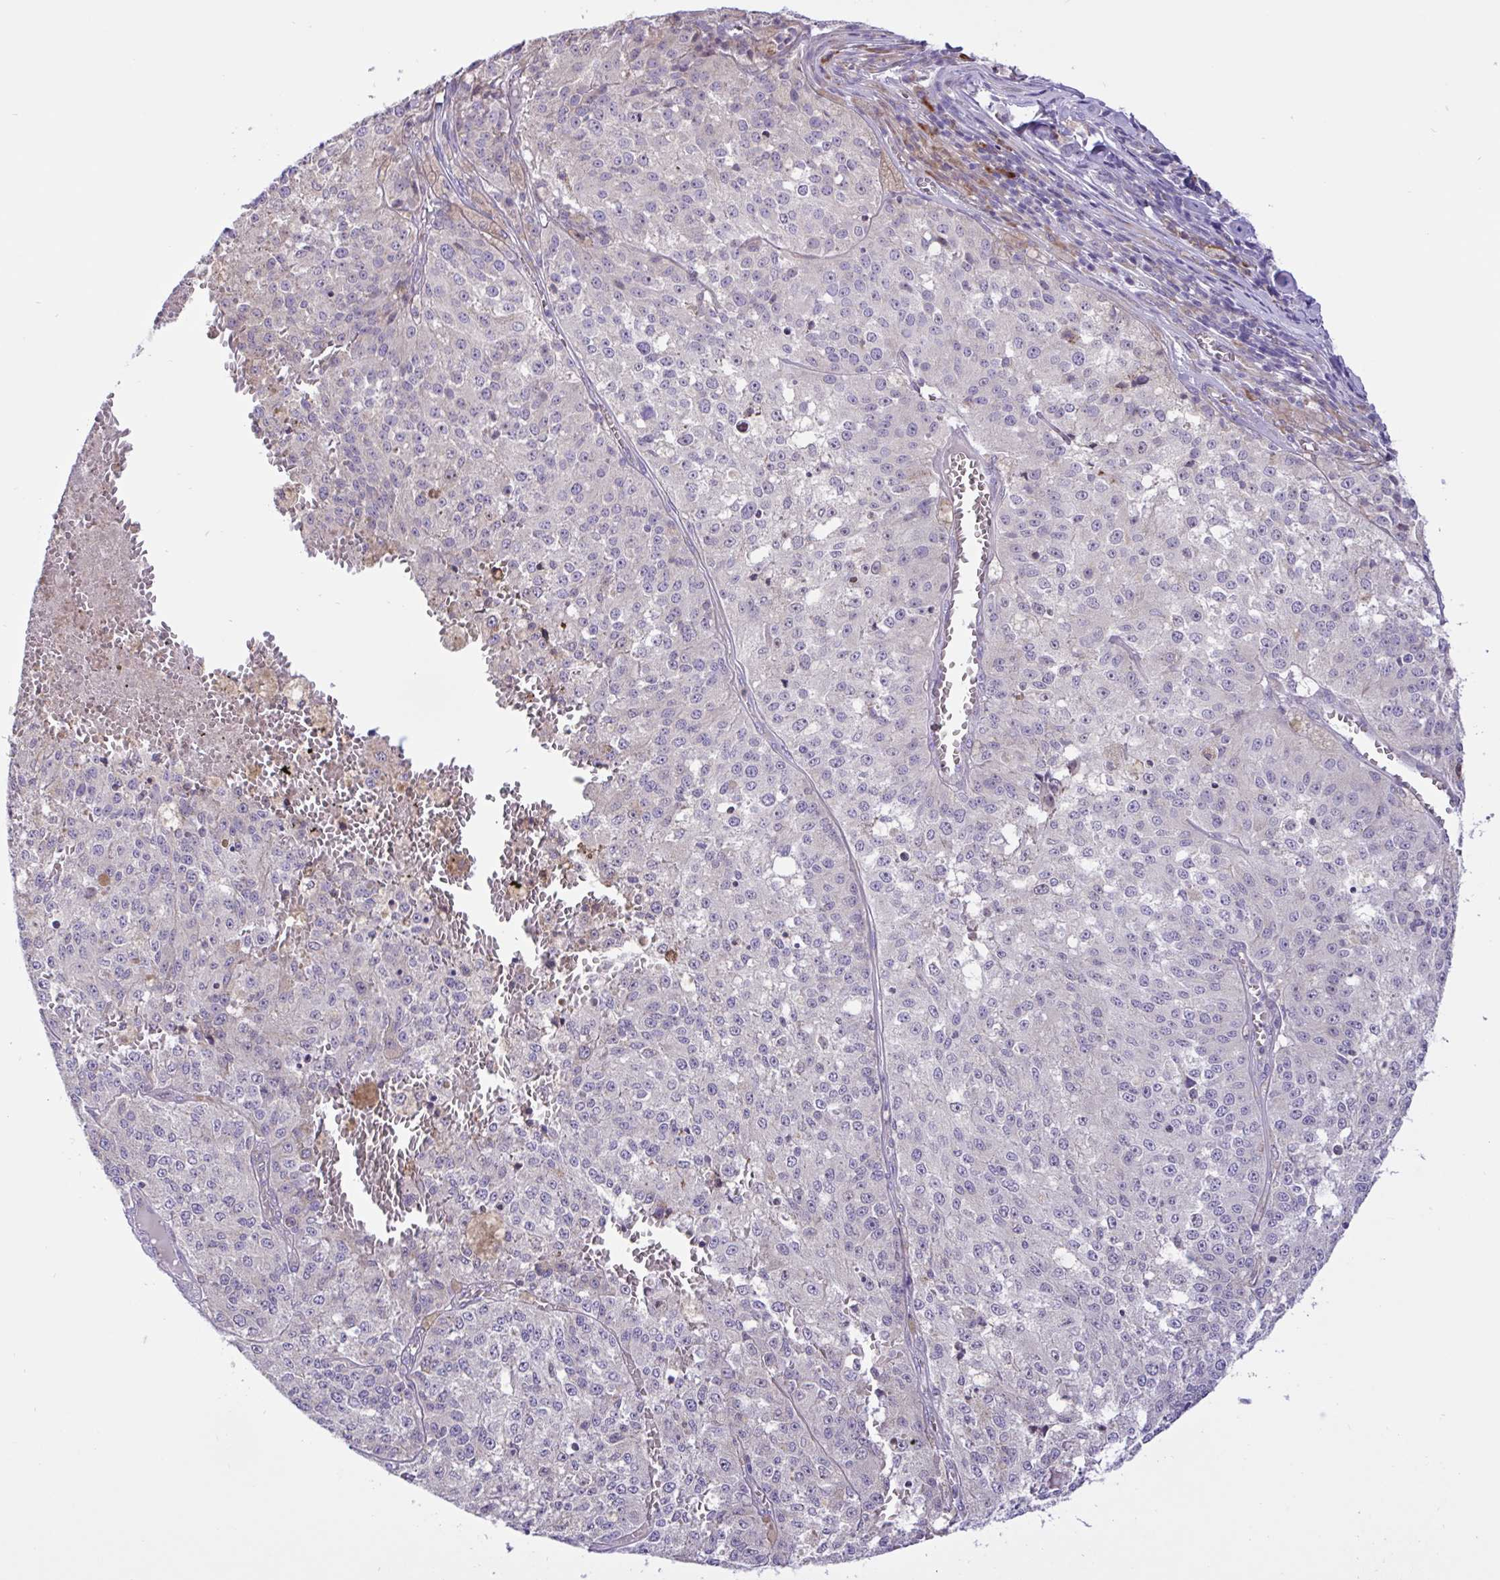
{"staining": {"intensity": "negative", "quantity": "none", "location": "none"}, "tissue": "melanoma", "cell_type": "Tumor cells", "image_type": "cancer", "snomed": [{"axis": "morphology", "description": "Malignant melanoma, Metastatic site"}, {"axis": "topography", "description": "Lymph node"}], "caption": "Histopathology image shows no significant protein positivity in tumor cells of melanoma.", "gene": "DSC3", "patient": {"sex": "female", "age": 64}}